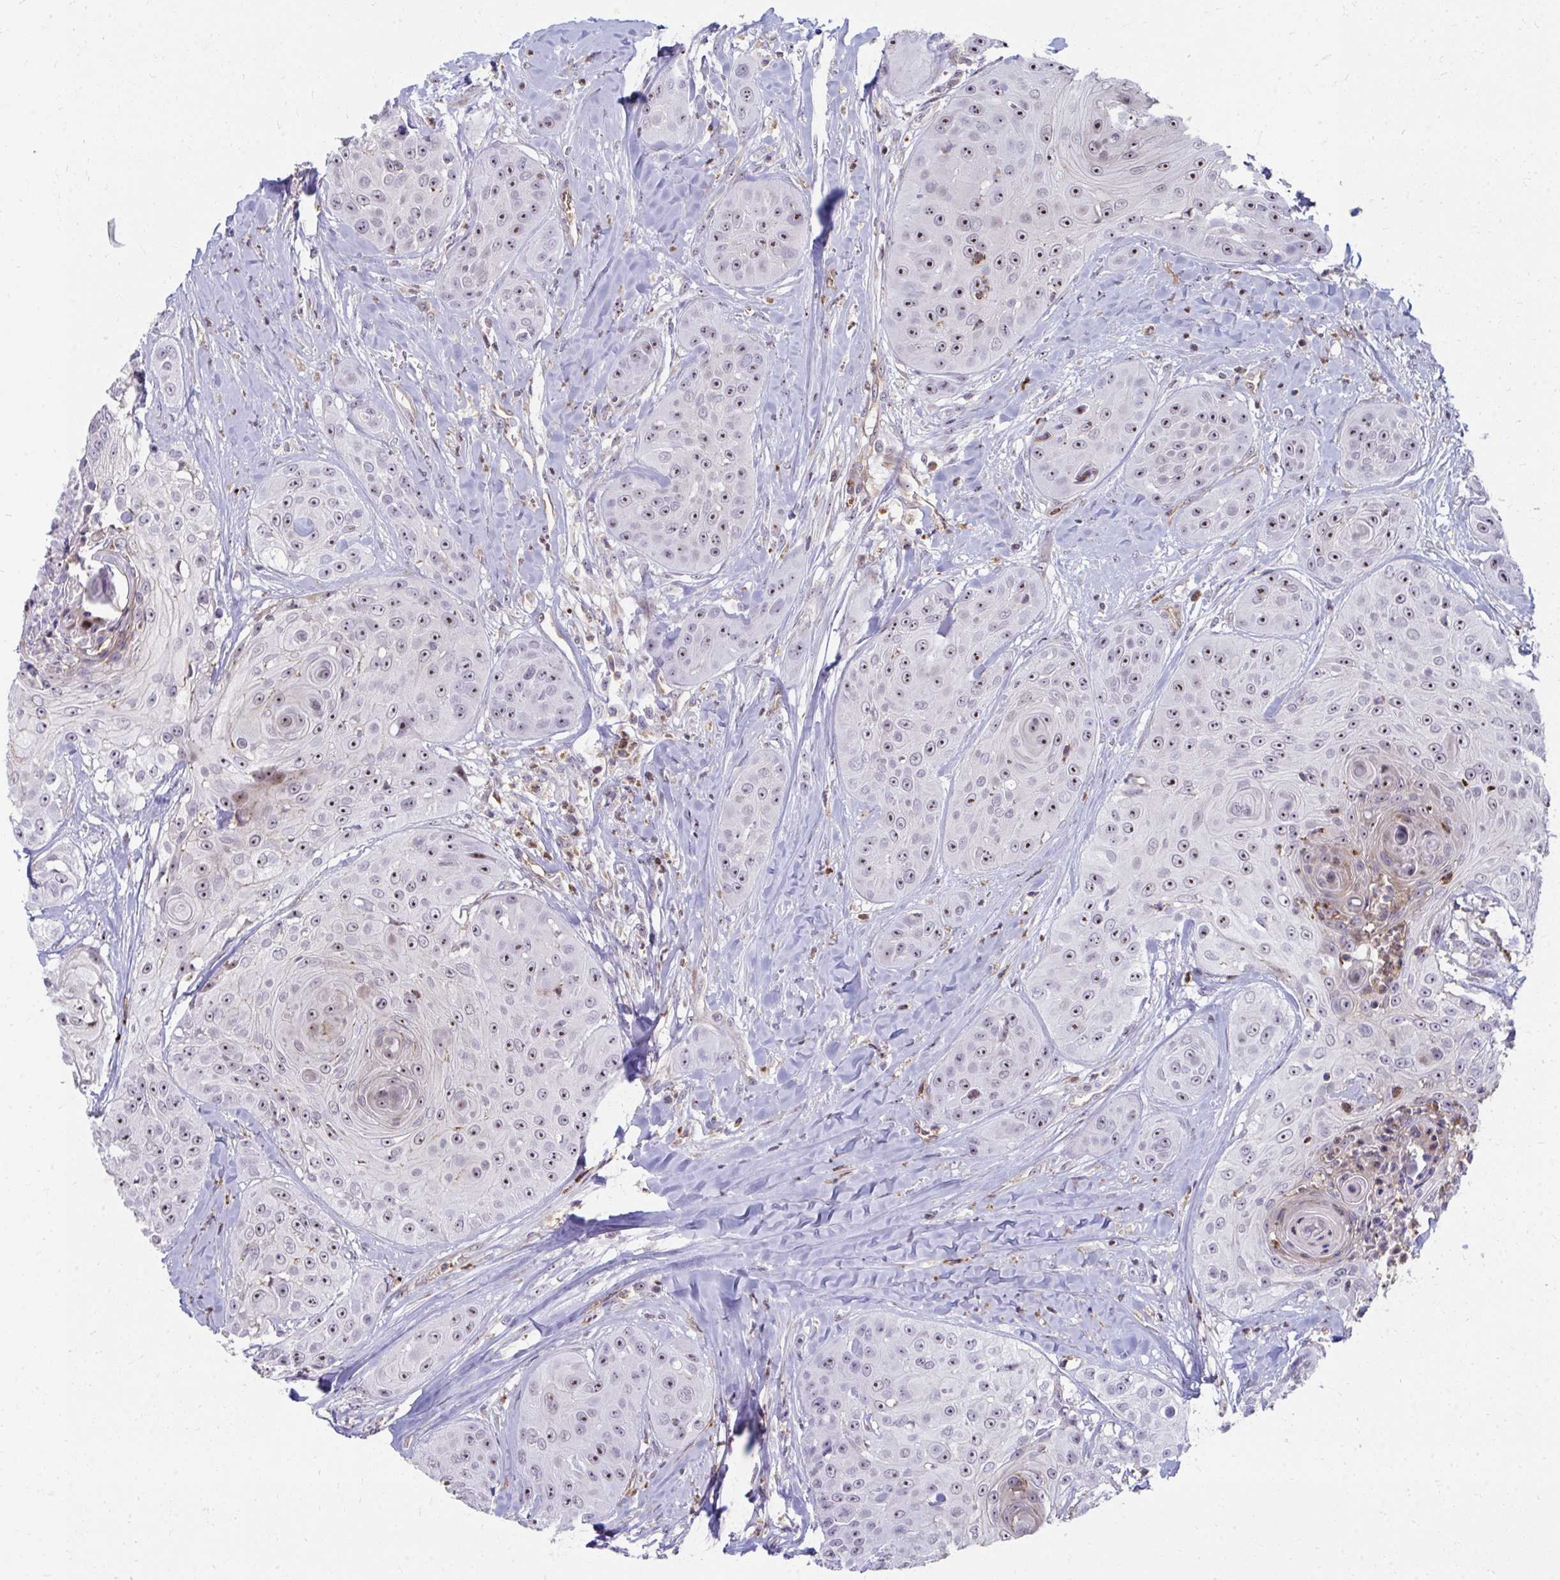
{"staining": {"intensity": "moderate", "quantity": ">75%", "location": "nuclear"}, "tissue": "head and neck cancer", "cell_type": "Tumor cells", "image_type": "cancer", "snomed": [{"axis": "morphology", "description": "Squamous cell carcinoma, NOS"}, {"axis": "topography", "description": "Head-Neck"}], "caption": "Moderate nuclear staining for a protein is identified in approximately >75% of tumor cells of head and neck cancer (squamous cell carcinoma) using IHC.", "gene": "FOXN3", "patient": {"sex": "male", "age": 83}}